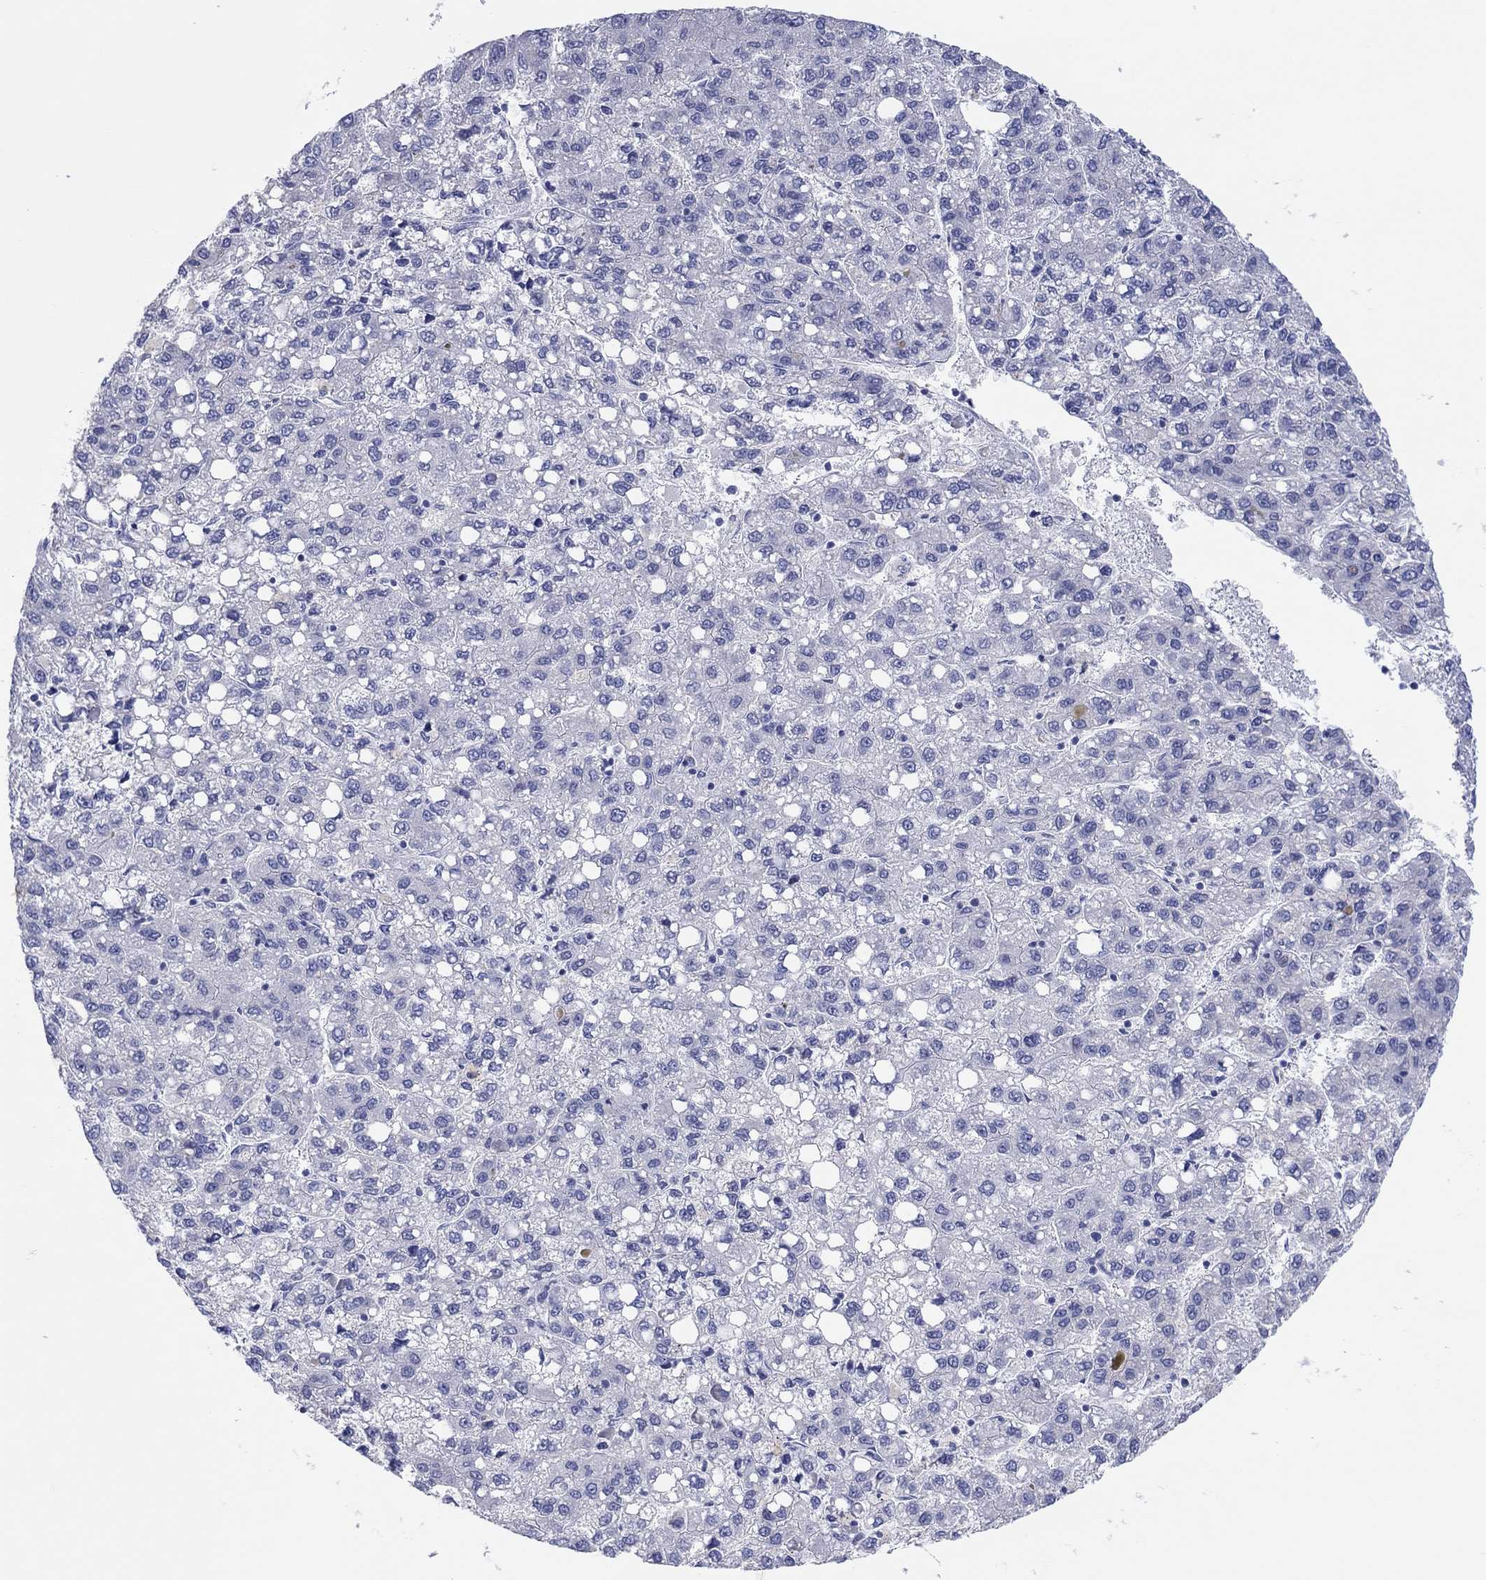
{"staining": {"intensity": "negative", "quantity": "none", "location": "none"}, "tissue": "liver cancer", "cell_type": "Tumor cells", "image_type": "cancer", "snomed": [{"axis": "morphology", "description": "Carcinoma, Hepatocellular, NOS"}, {"axis": "topography", "description": "Liver"}], "caption": "High power microscopy image of an immunohistochemistry (IHC) photomicrograph of liver cancer (hepatocellular carcinoma), revealing no significant positivity in tumor cells.", "gene": "ERICH3", "patient": {"sex": "female", "age": 82}}